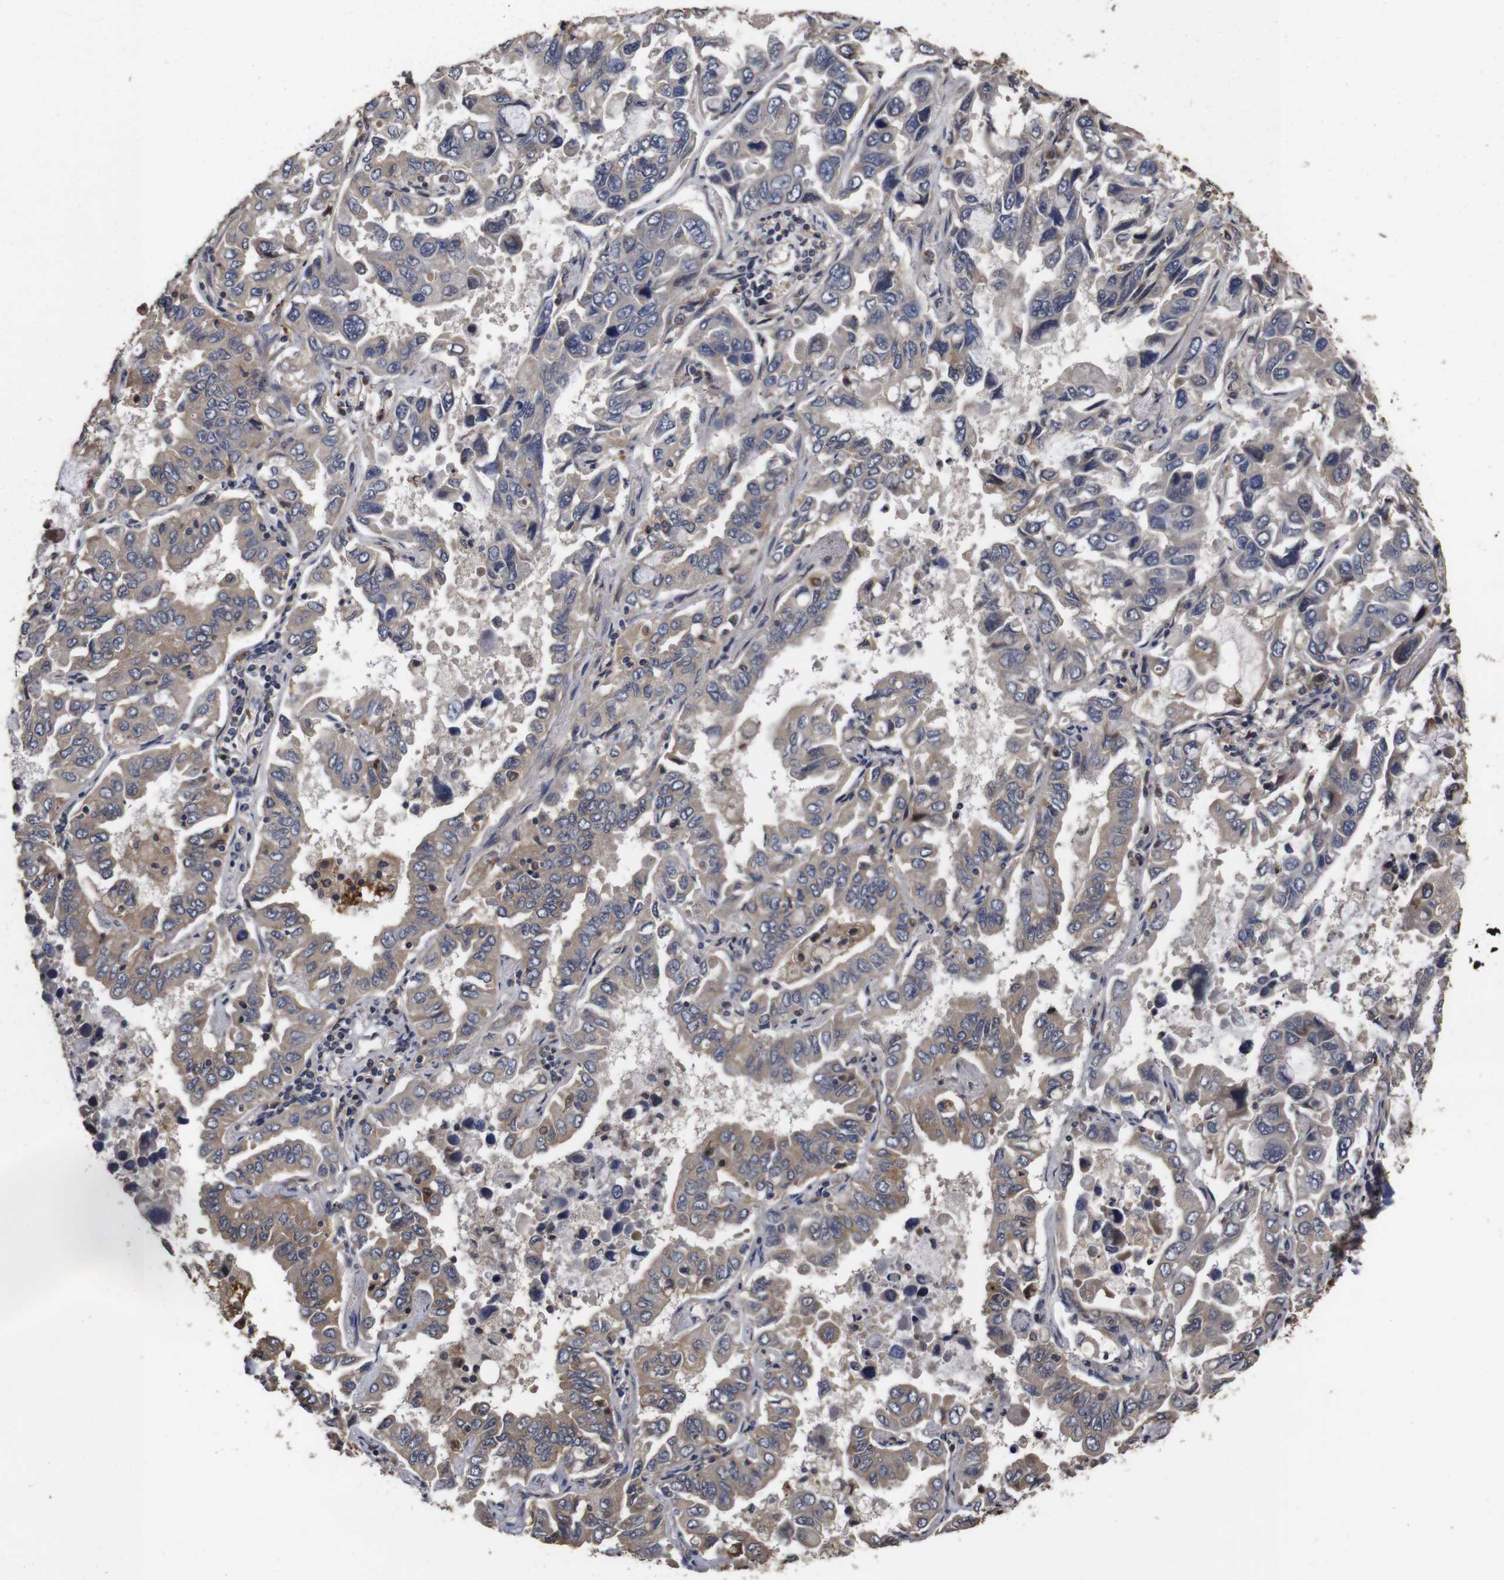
{"staining": {"intensity": "moderate", "quantity": "<25%", "location": "cytoplasmic/membranous"}, "tissue": "lung cancer", "cell_type": "Tumor cells", "image_type": "cancer", "snomed": [{"axis": "morphology", "description": "Adenocarcinoma, NOS"}, {"axis": "topography", "description": "Lung"}], "caption": "Protein expression analysis of lung cancer (adenocarcinoma) displays moderate cytoplasmic/membranous staining in approximately <25% of tumor cells. The protein of interest is stained brown, and the nuclei are stained in blue (DAB (3,3'-diaminobenzidine) IHC with brightfield microscopy, high magnification).", "gene": "PTPN14", "patient": {"sex": "male", "age": 64}}